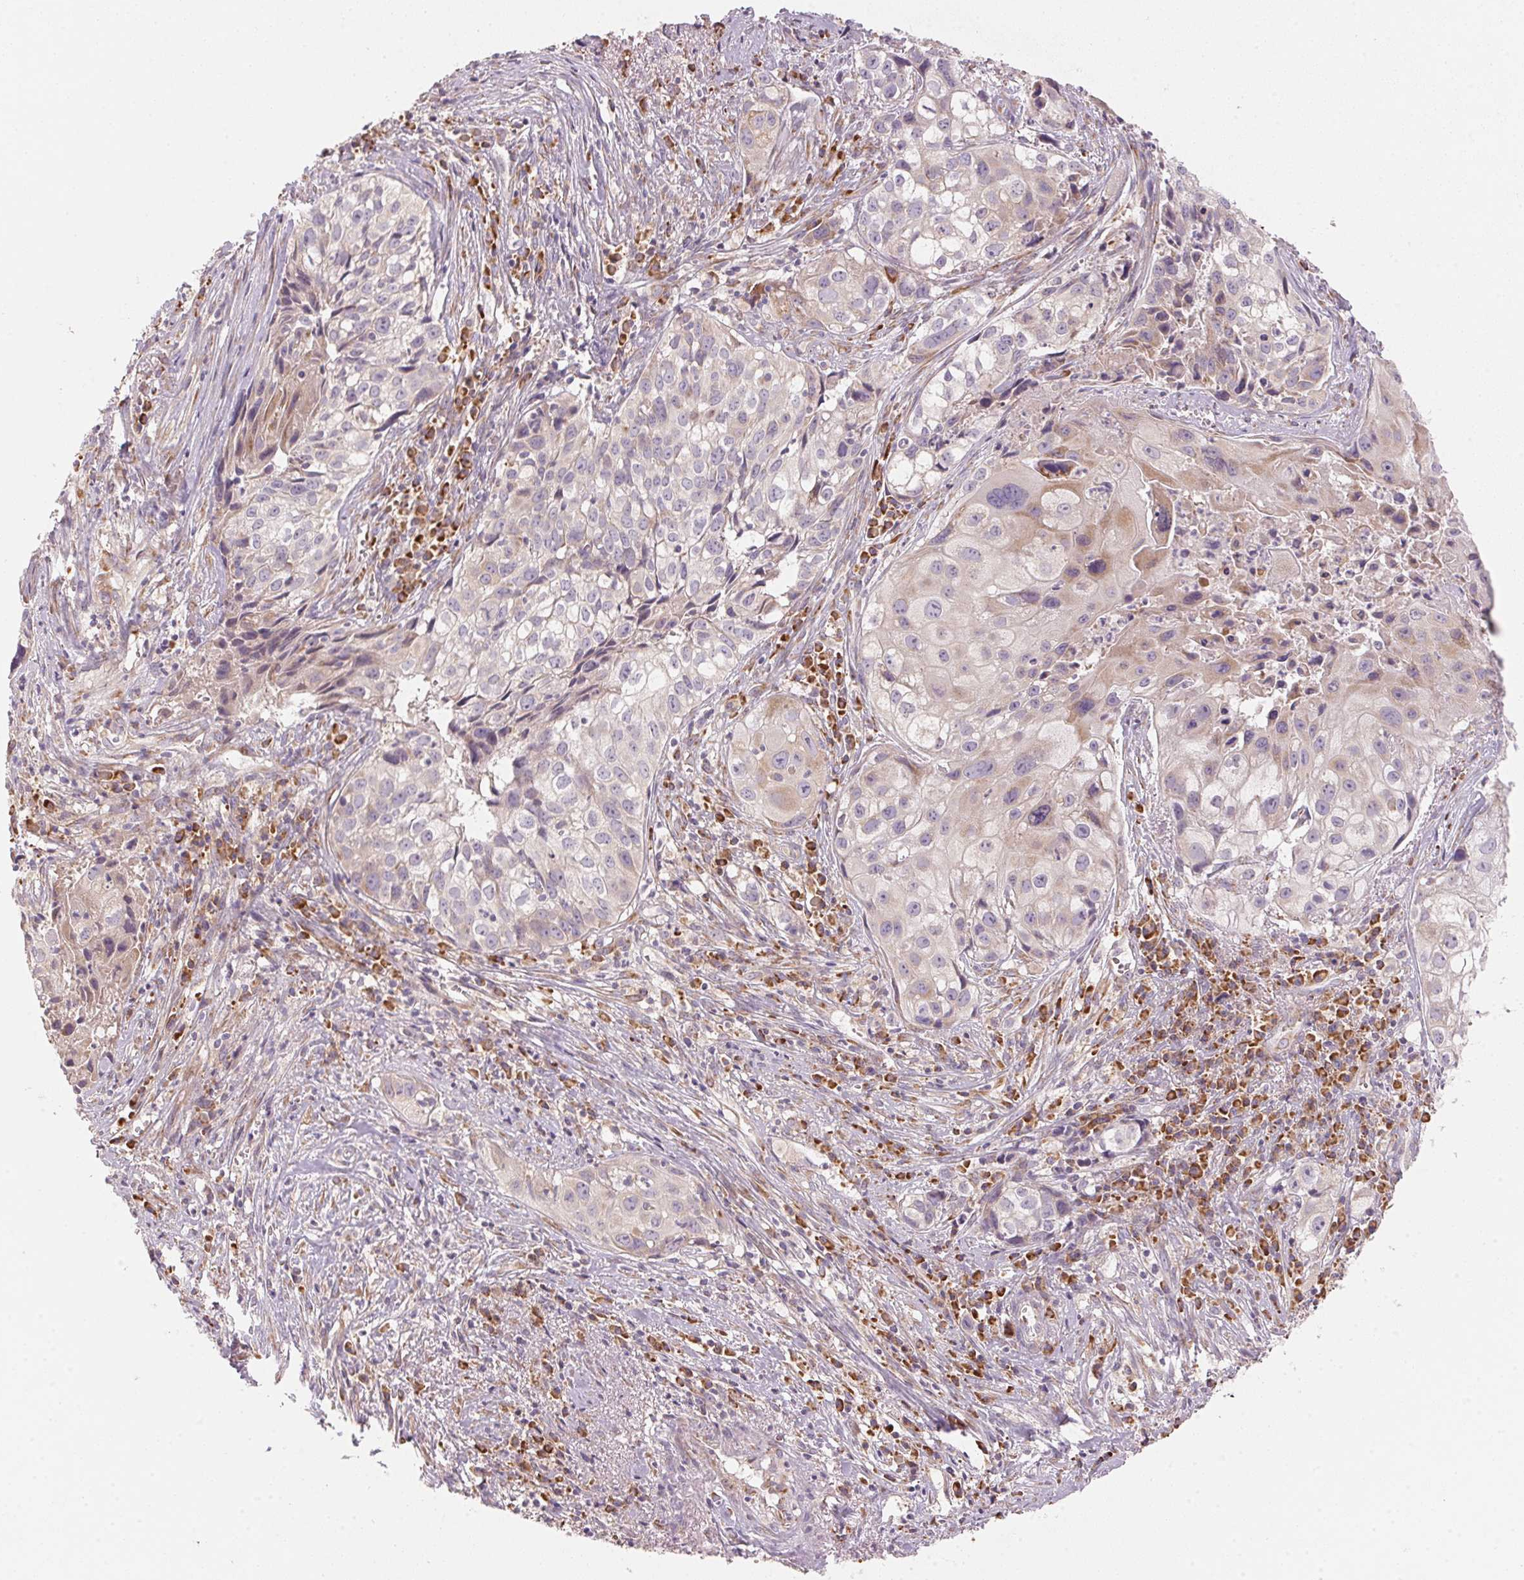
{"staining": {"intensity": "weak", "quantity": "<25%", "location": "cytoplasmic/membranous"}, "tissue": "cervical cancer", "cell_type": "Tumor cells", "image_type": "cancer", "snomed": [{"axis": "morphology", "description": "Squamous cell carcinoma, NOS"}, {"axis": "topography", "description": "Cervix"}], "caption": "Tumor cells show no significant staining in cervical squamous cell carcinoma.", "gene": "BLOC1S2", "patient": {"sex": "female", "age": 53}}